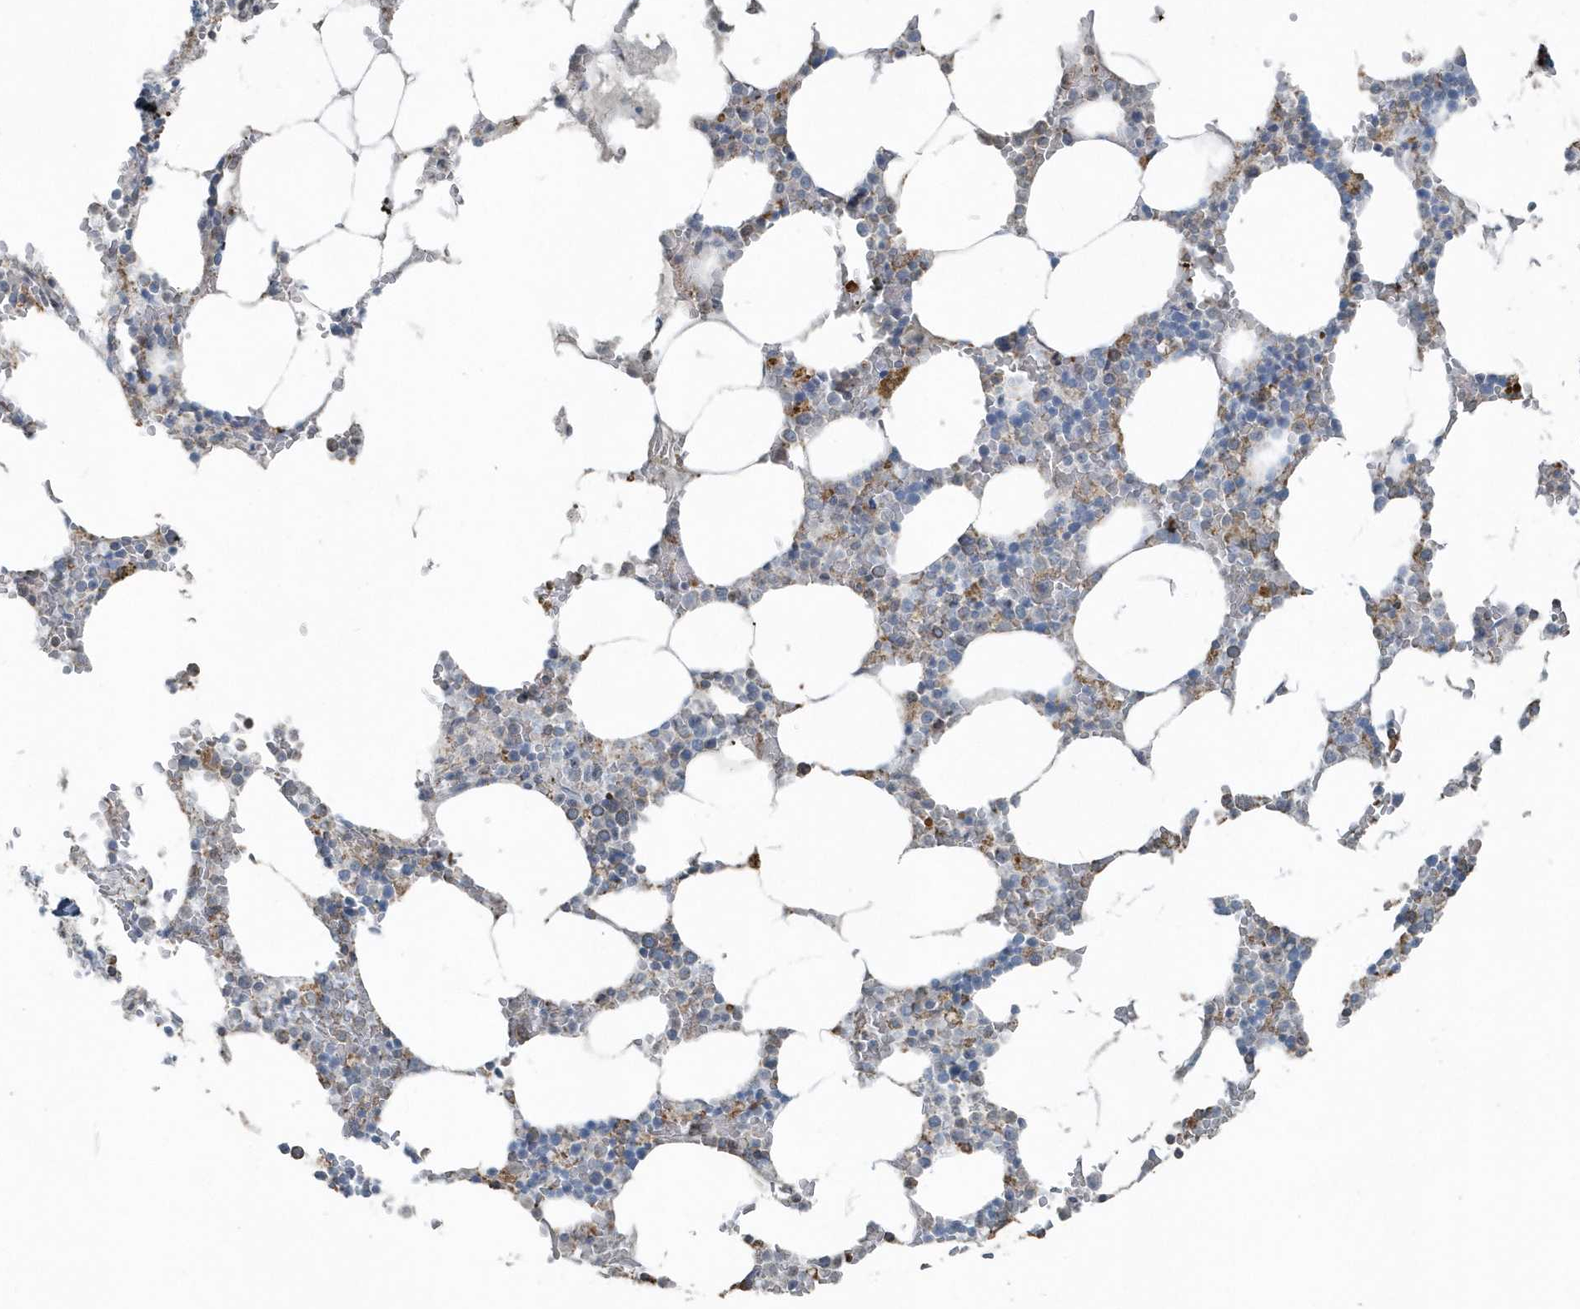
{"staining": {"intensity": "negative", "quantity": "none", "location": "none"}, "tissue": "bone marrow", "cell_type": "Hematopoietic cells", "image_type": "normal", "snomed": [{"axis": "morphology", "description": "Normal tissue, NOS"}, {"axis": "topography", "description": "Bone marrow"}], "caption": "DAB immunohistochemical staining of benign human bone marrow exhibits no significant staining in hematopoietic cells.", "gene": "ACTC1", "patient": {"sex": "male", "age": 70}}